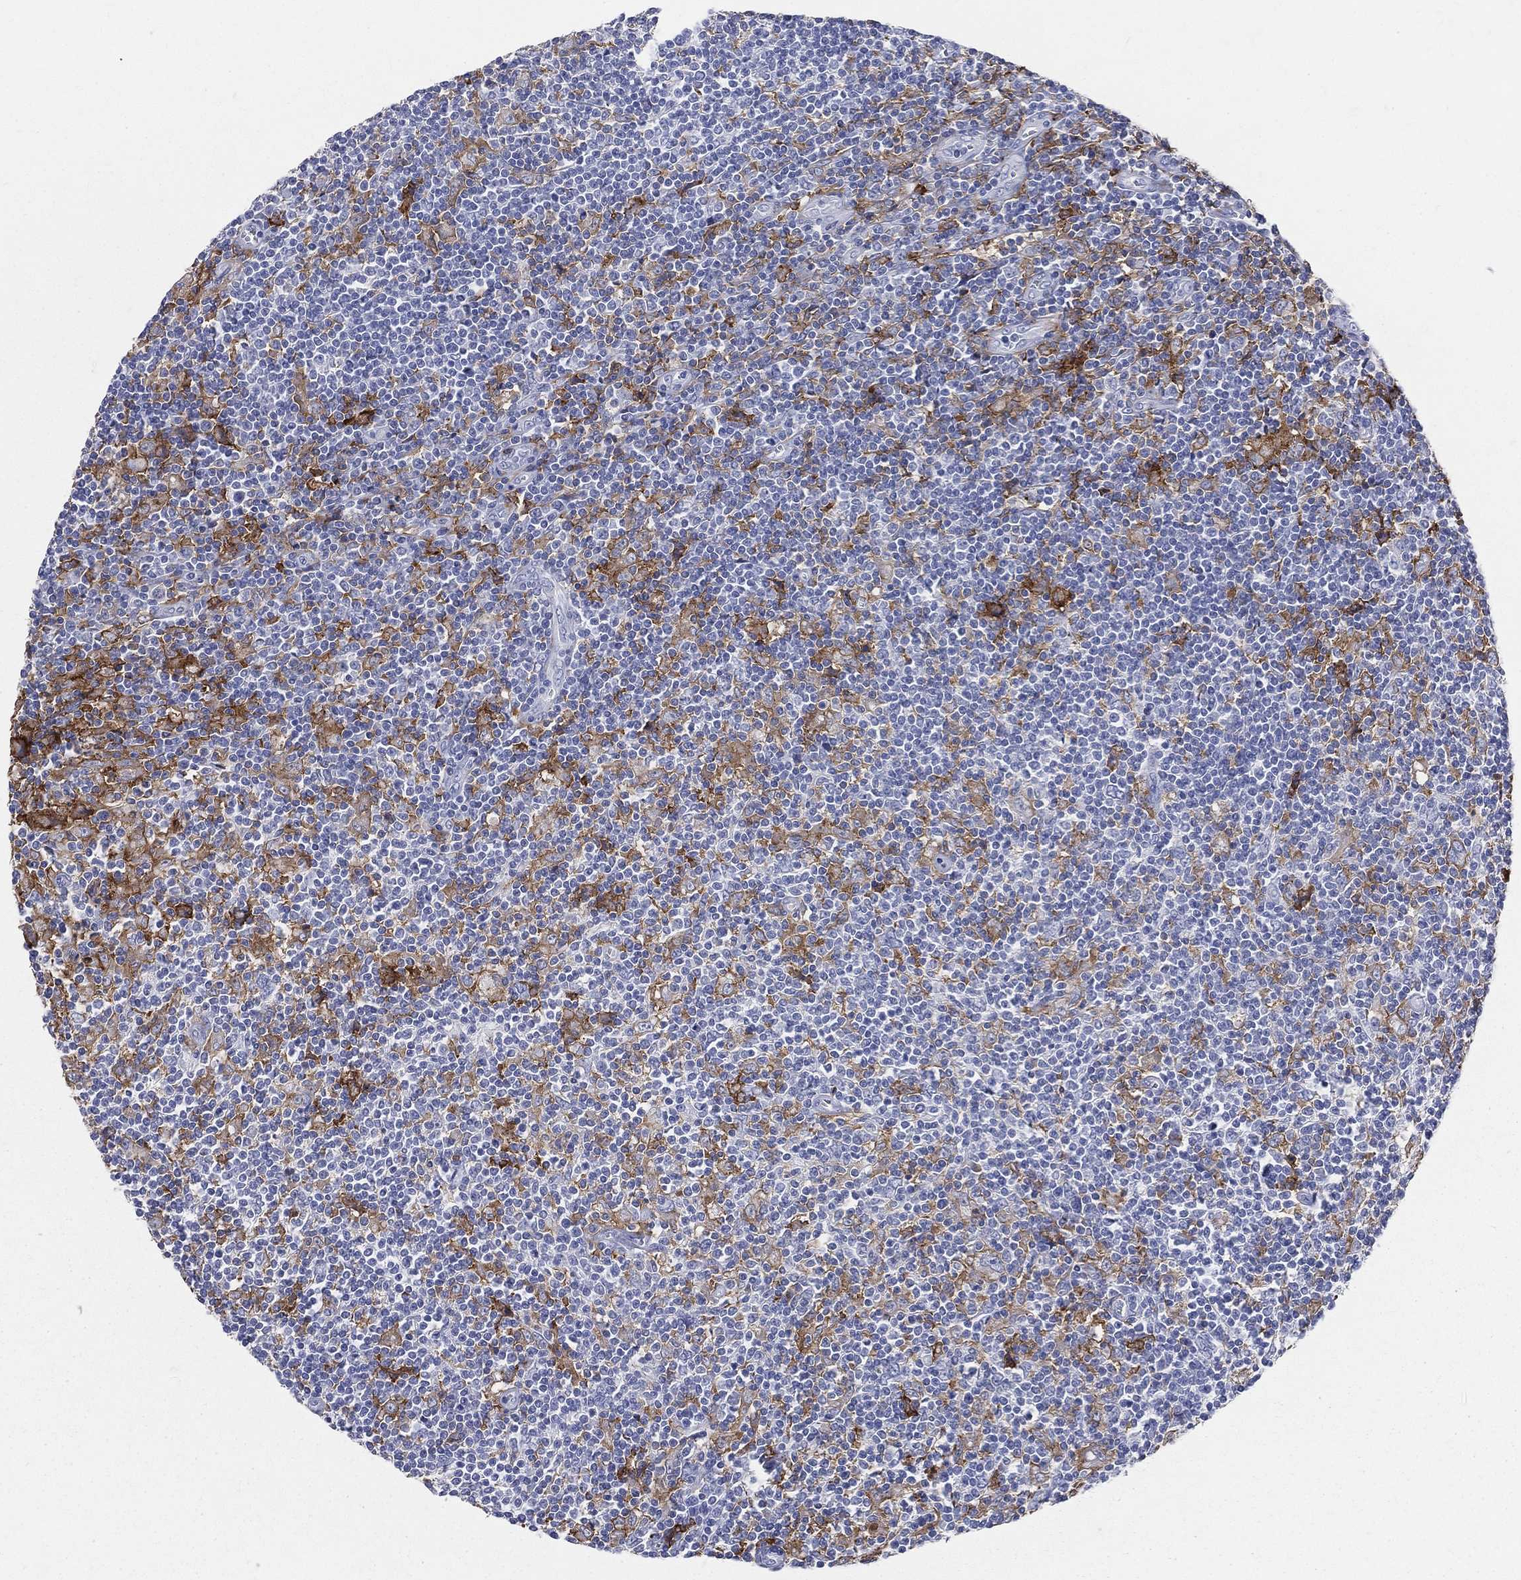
{"staining": {"intensity": "moderate", "quantity": "<25%", "location": "cytoplasmic/membranous"}, "tissue": "lymphoma", "cell_type": "Tumor cells", "image_type": "cancer", "snomed": [{"axis": "morphology", "description": "Hodgkin's disease, NOS"}, {"axis": "topography", "description": "Lymph node"}], "caption": "The image reveals a brown stain indicating the presence of a protein in the cytoplasmic/membranous of tumor cells in Hodgkin's disease.", "gene": "CD33", "patient": {"sex": "male", "age": 40}}